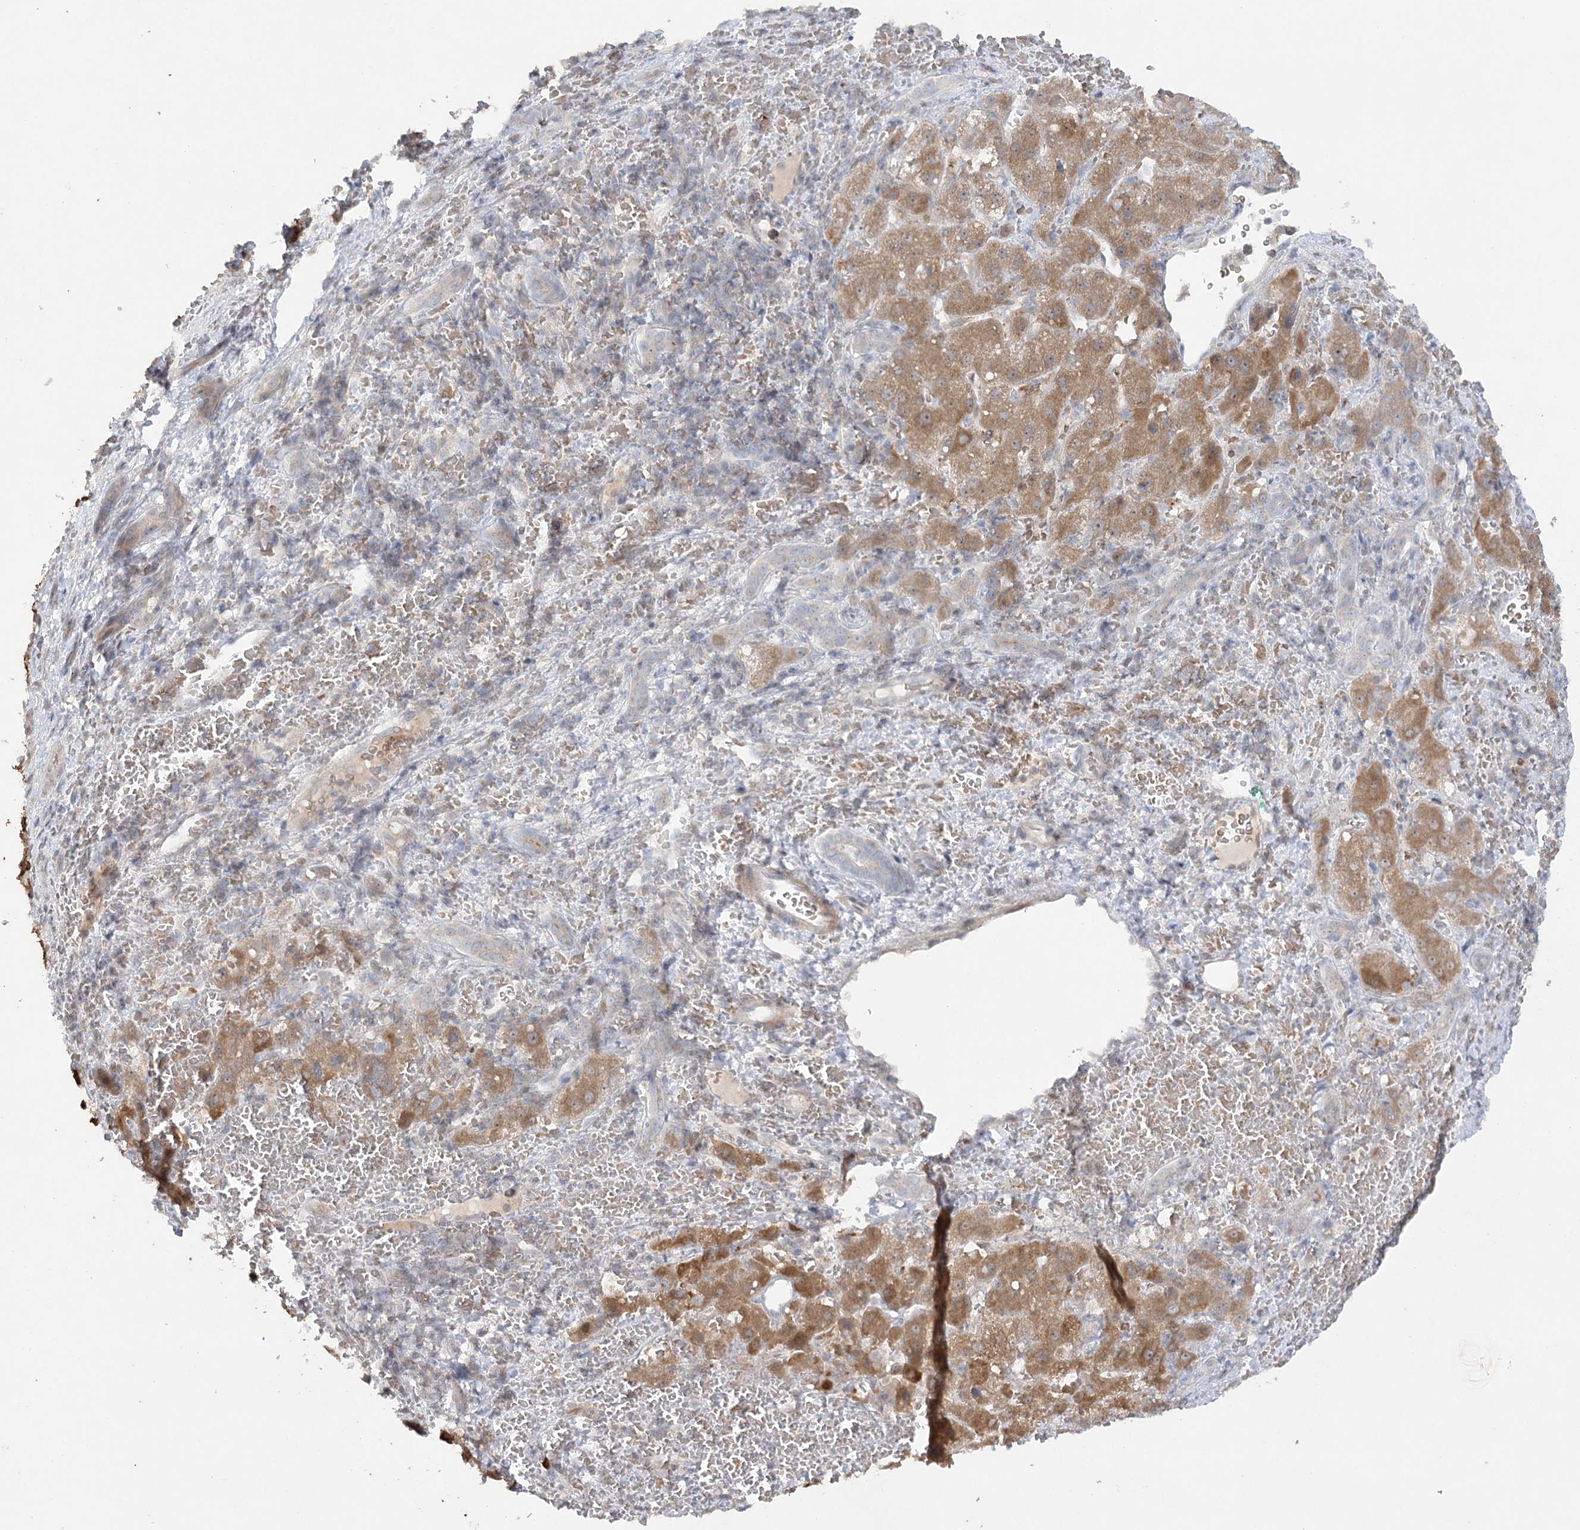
{"staining": {"intensity": "moderate", "quantity": ">75%", "location": "cytoplasmic/membranous"}, "tissue": "liver cancer", "cell_type": "Tumor cells", "image_type": "cancer", "snomed": [{"axis": "morphology", "description": "Carcinoma, Hepatocellular, NOS"}, {"axis": "topography", "description": "Liver"}], "caption": "IHC staining of liver hepatocellular carcinoma, which demonstrates medium levels of moderate cytoplasmic/membranous staining in approximately >75% of tumor cells indicating moderate cytoplasmic/membranous protein positivity. The staining was performed using DAB (3,3'-diaminobenzidine) (brown) for protein detection and nuclei were counterstained in hematoxylin (blue).", "gene": "TRAF3IP1", "patient": {"sex": "male", "age": 57}}